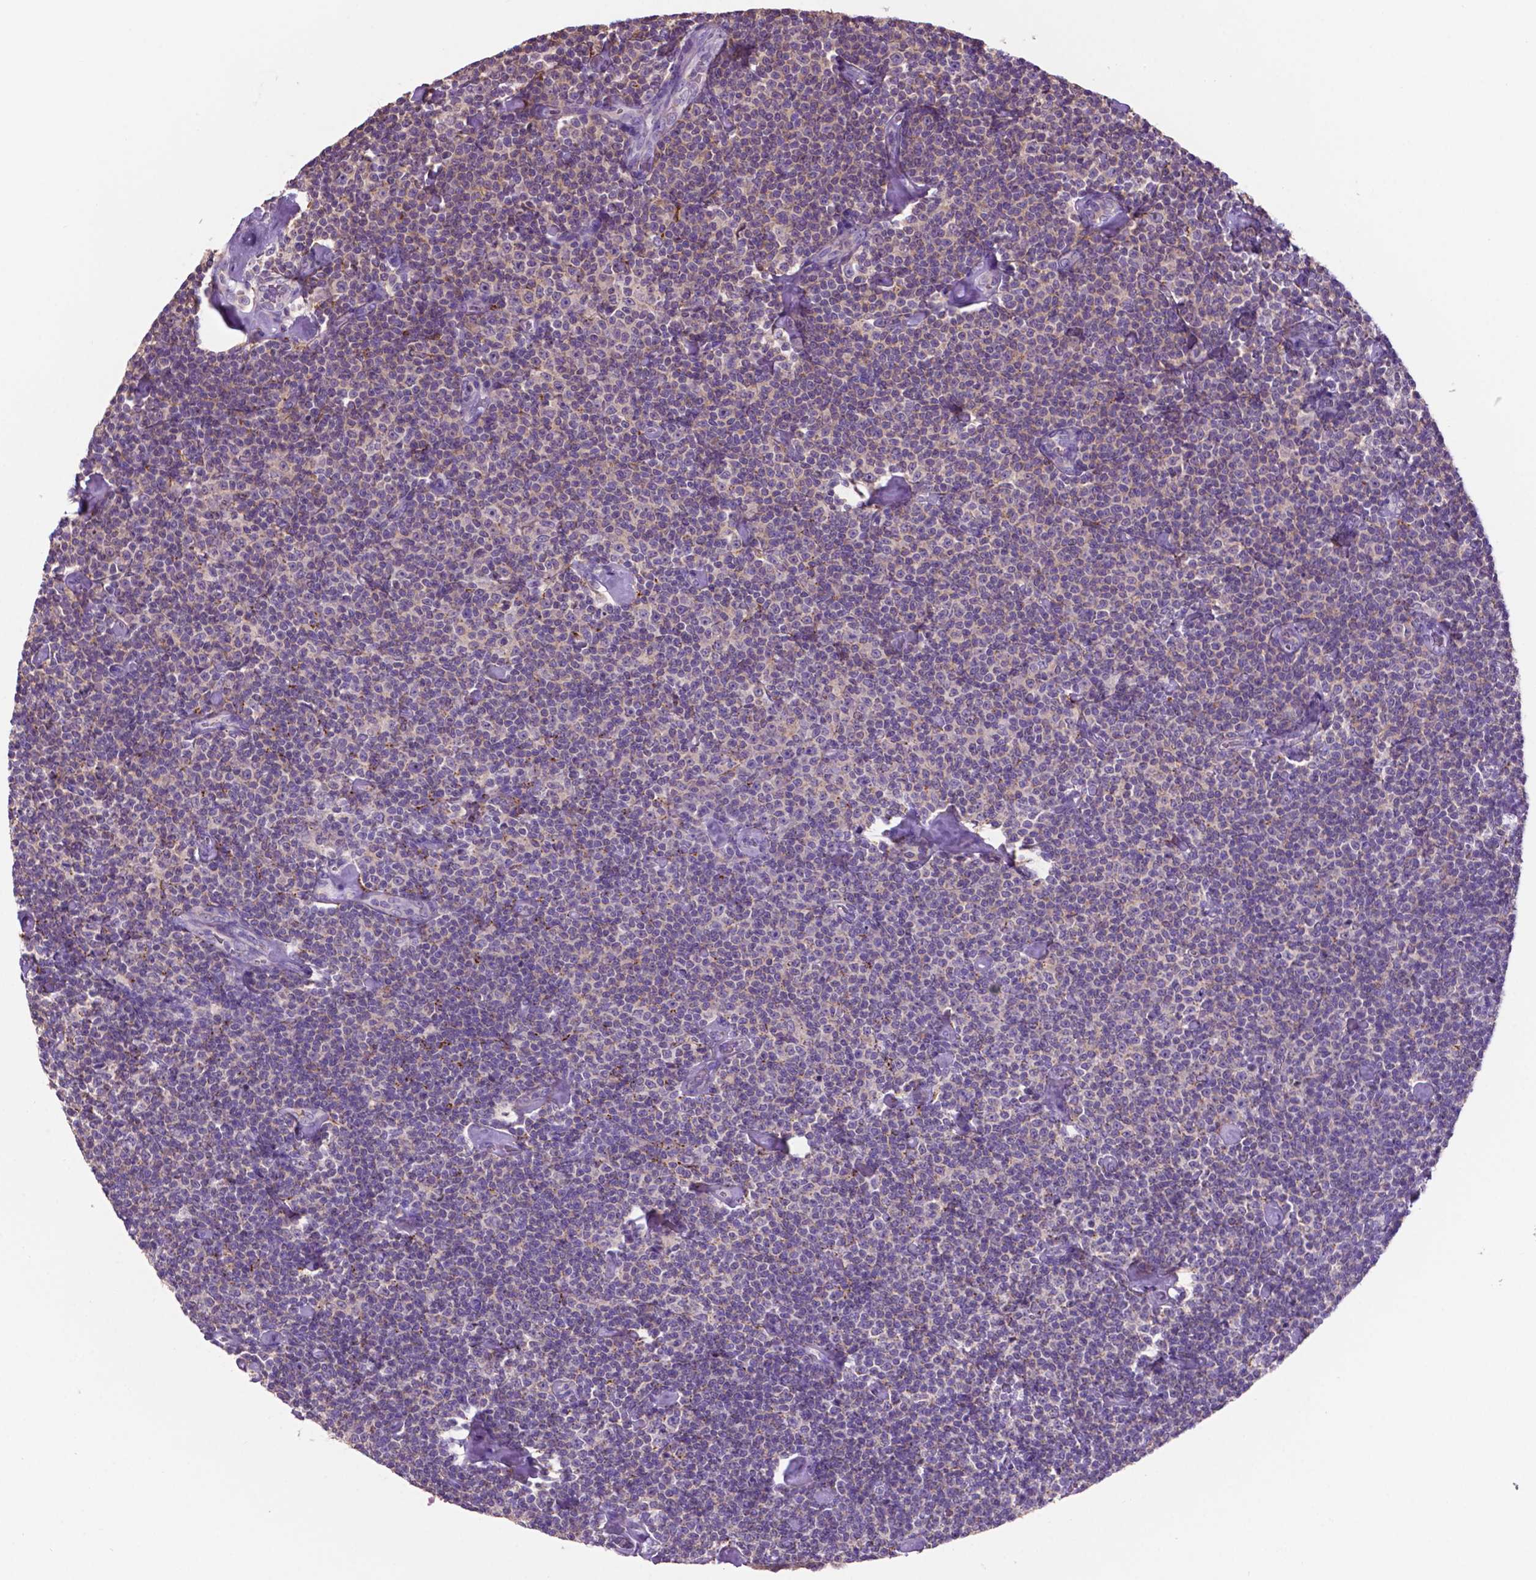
{"staining": {"intensity": "negative", "quantity": "none", "location": "none"}, "tissue": "lymphoma", "cell_type": "Tumor cells", "image_type": "cancer", "snomed": [{"axis": "morphology", "description": "Malignant lymphoma, non-Hodgkin's type, Low grade"}, {"axis": "topography", "description": "Lymph node"}], "caption": "Tumor cells show no significant protein expression in lymphoma.", "gene": "PRPS2", "patient": {"sex": "male", "age": 81}}